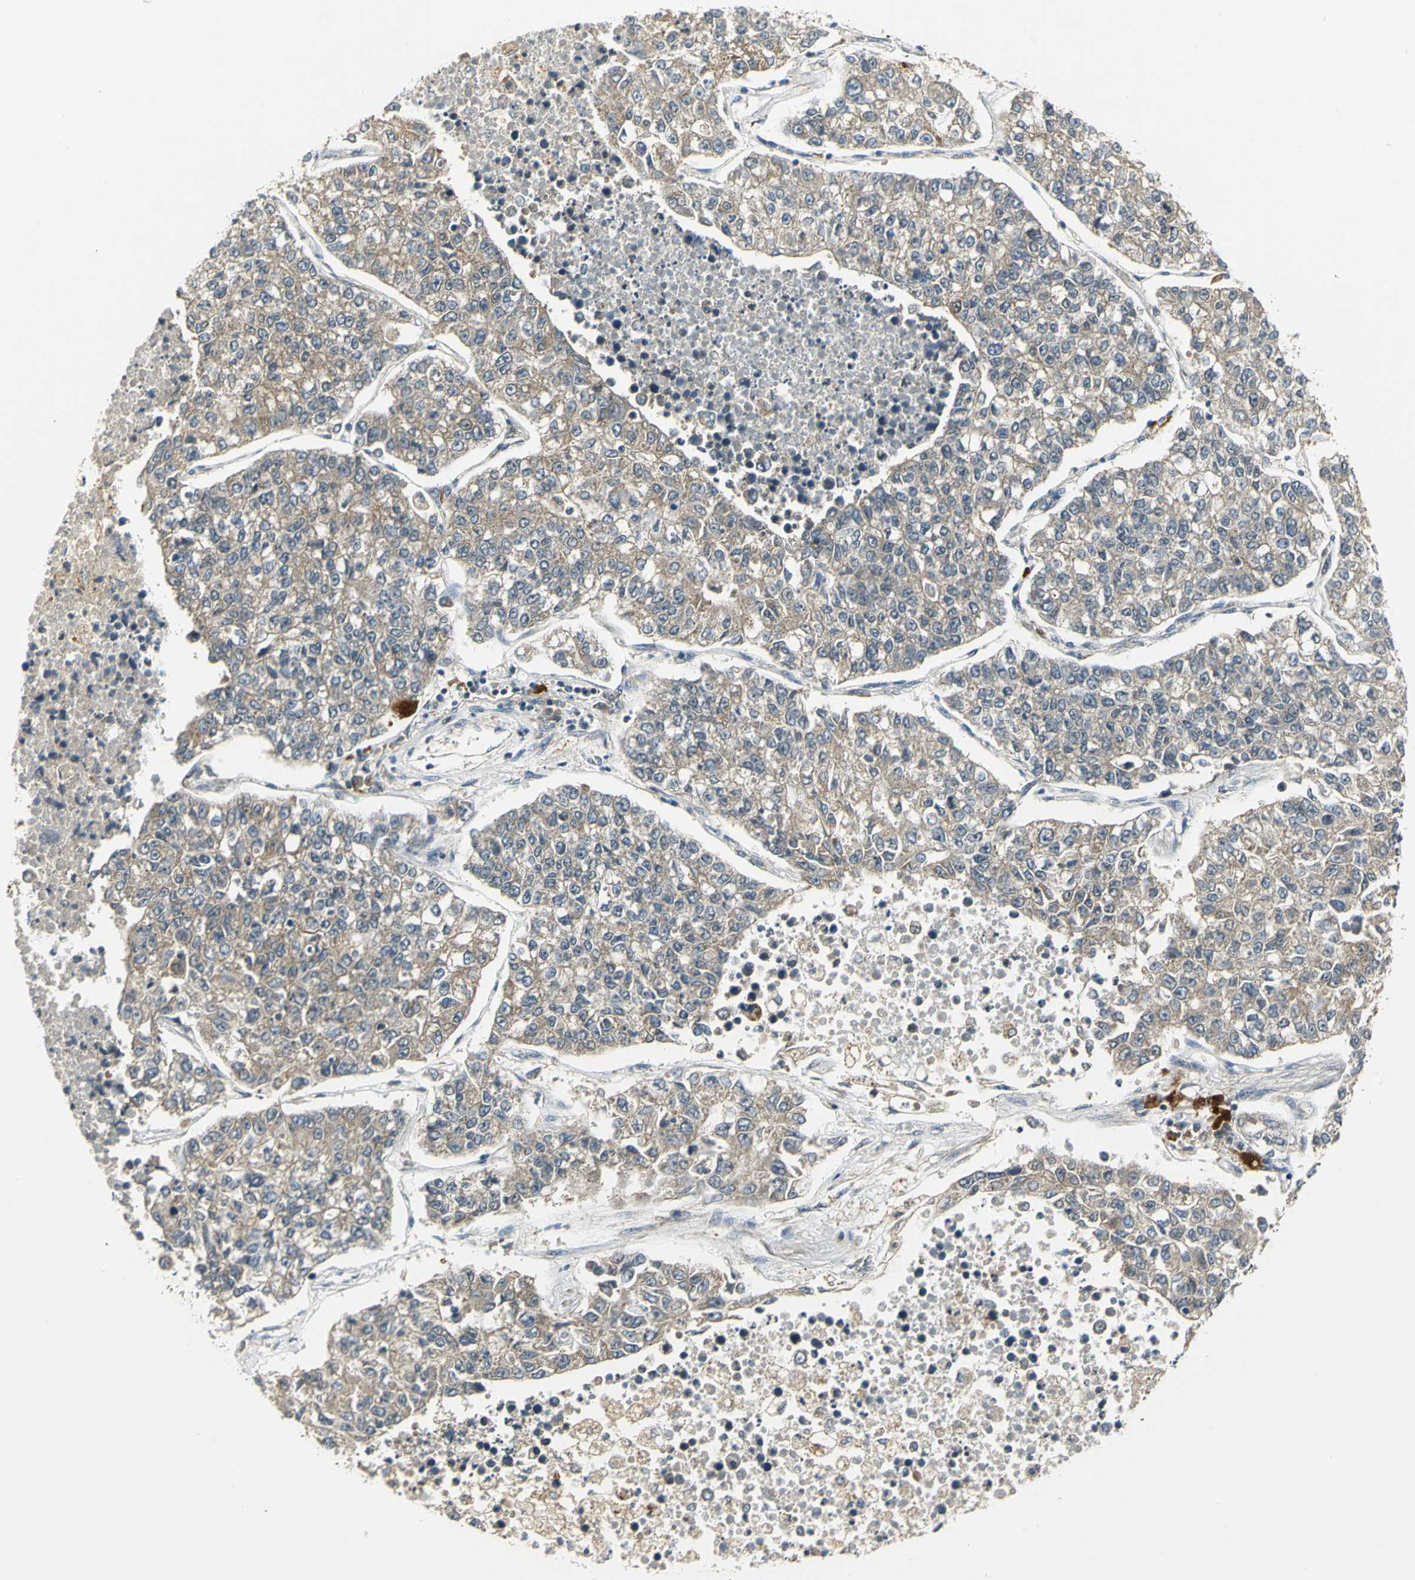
{"staining": {"intensity": "weak", "quantity": ">75%", "location": "cytoplasmic/membranous"}, "tissue": "lung cancer", "cell_type": "Tumor cells", "image_type": "cancer", "snomed": [{"axis": "morphology", "description": "Adenocarcinoma, NOS"}, {"axis": "topography", "description": "Lung"}], "caption": "Protein staining of lung adenocarcinoma tissue demonstrates weak cytoplasmic/membranous staining in approximately >75% of tumor cells.", "gene": "MAPK8IP3", "patient": {"sex": "male", "age": 49}}